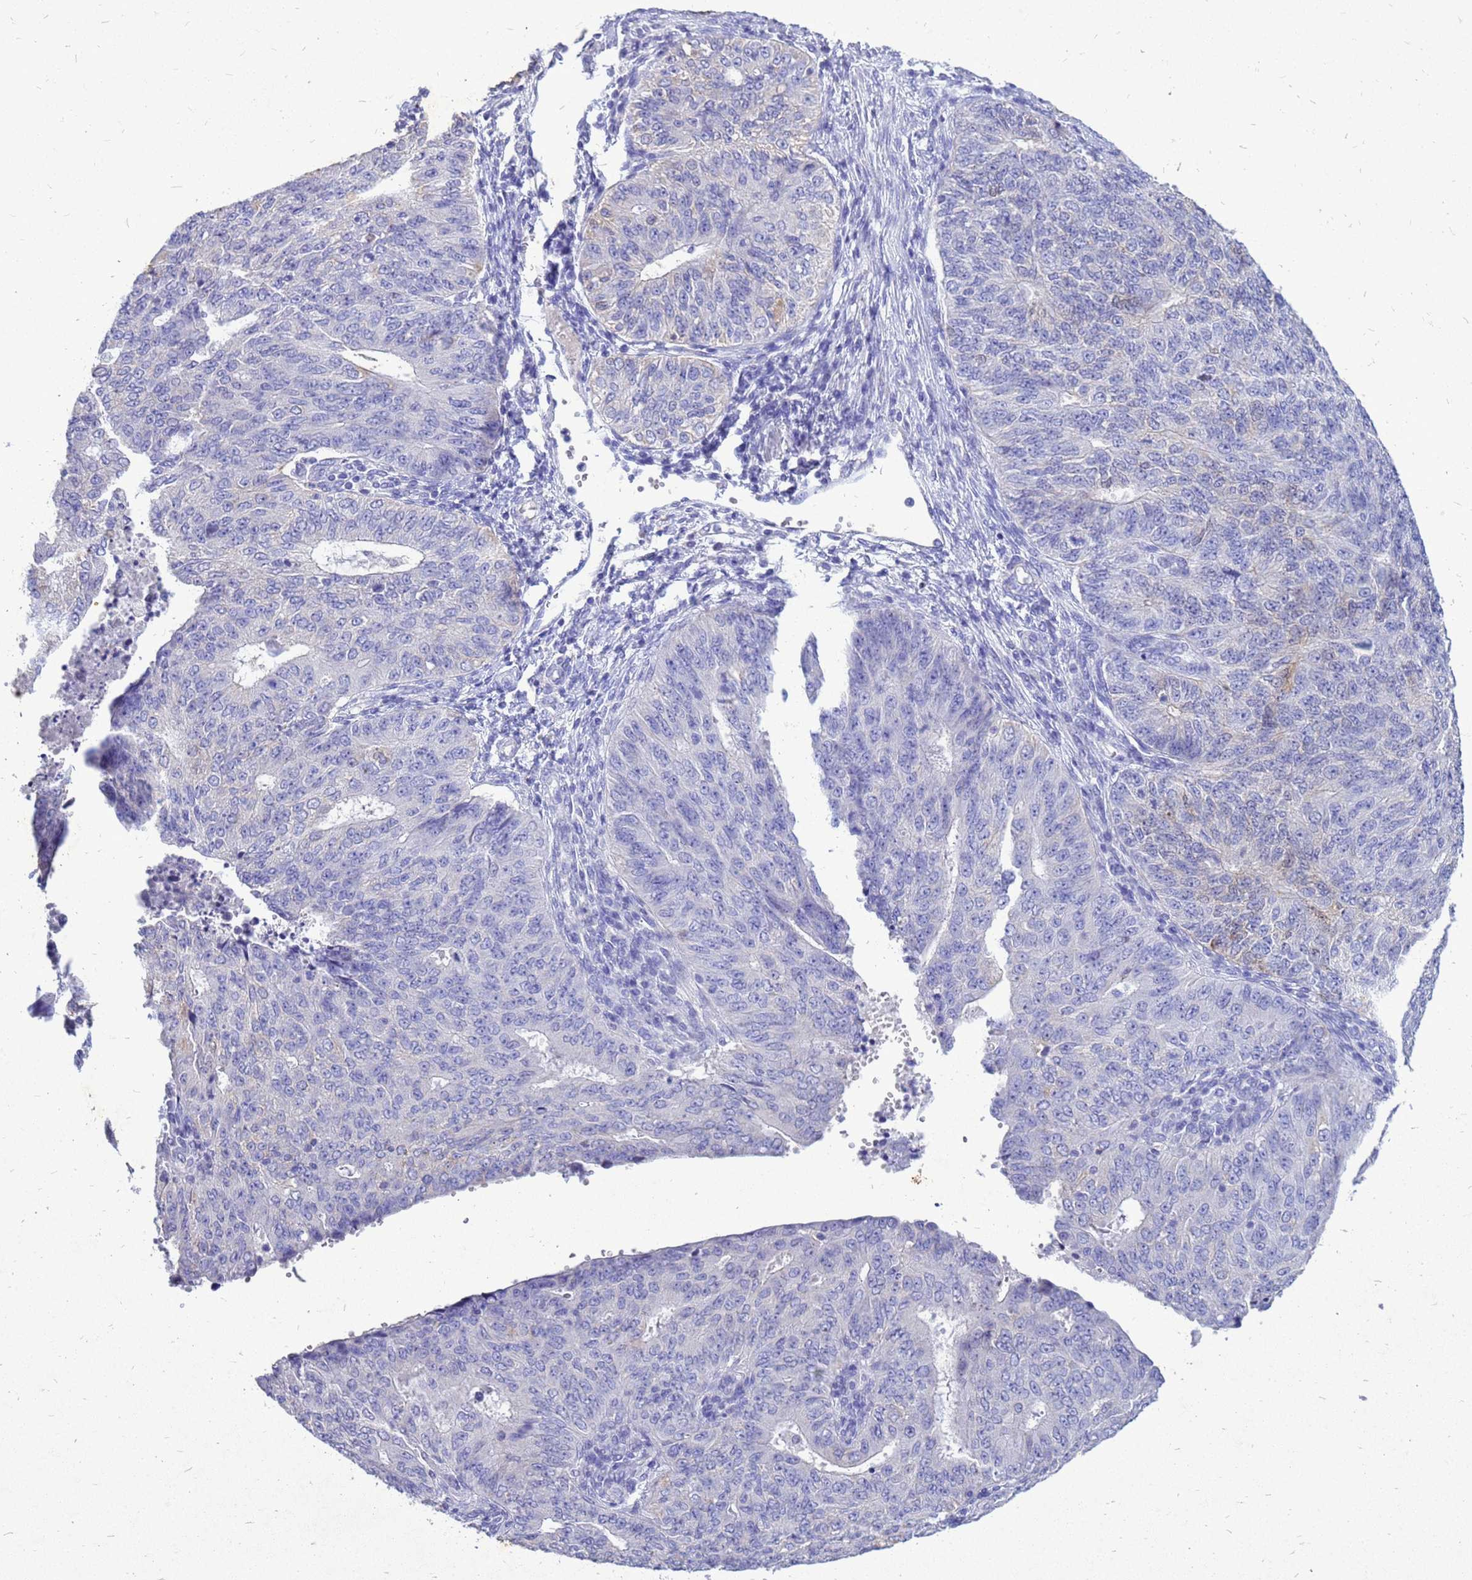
{"staining": {"intensity": "negative", "quantity": "none", "location": "none"}, "tissue": "endometrial cancer", "cell_type": "Tumor cells", "image_type": "cancer", "snomed": [{"axis": "morphology", "description": "Adenocarcinoma, NOS"}, {"axis": "topography", "description": "Endometrium"}], "caption": "Tumor cells show no significant protein positivity in endometrial adenocarcinoma.", "gene": "AKR1C1", "patient": {"sex": "female", "age": 32}}